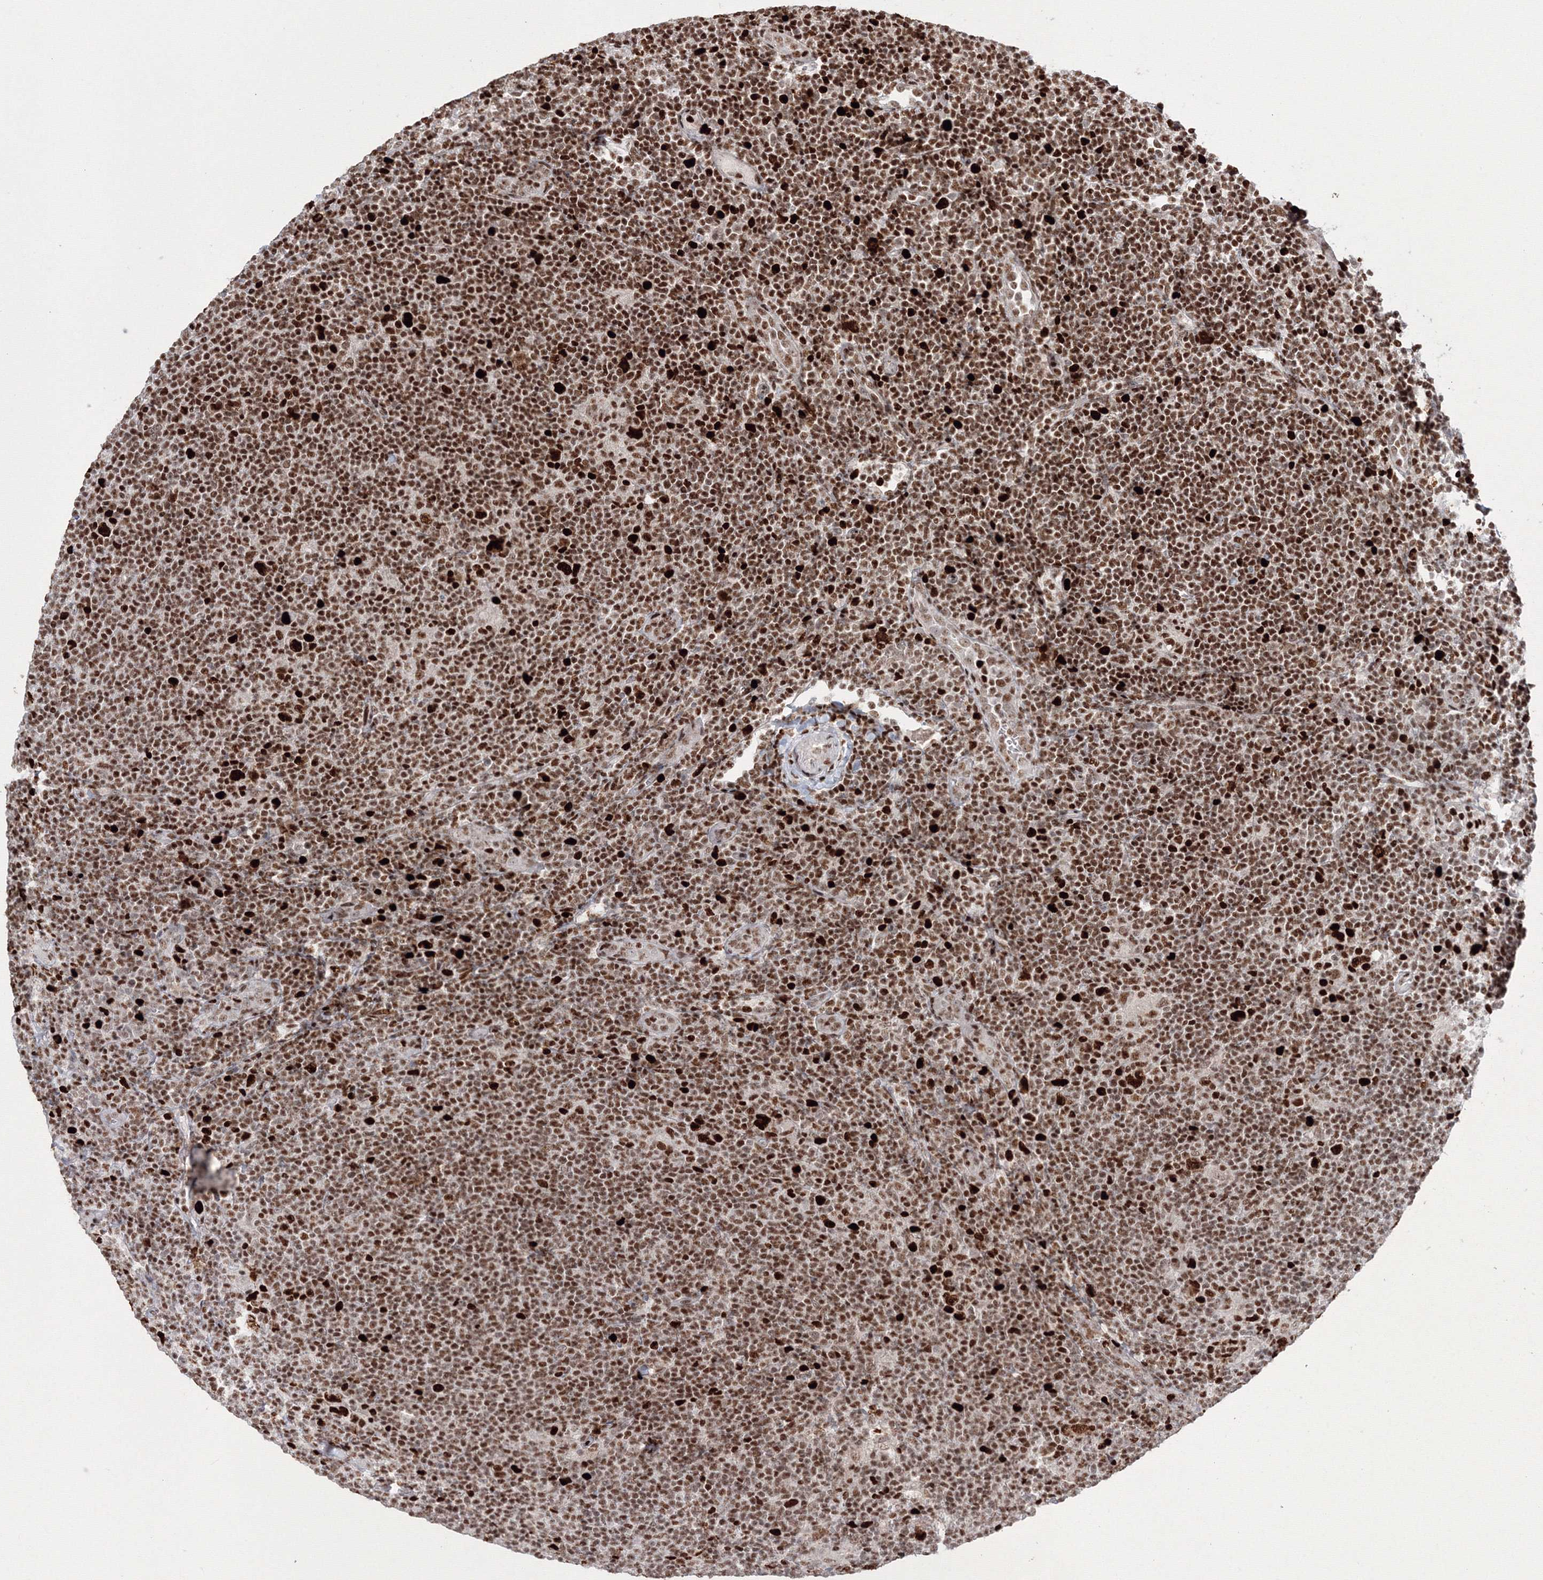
{"staining": {"intensity": "strong", "quantity": ">75%", "location": "nuclear"}, "tissue": "lymphoma", "cell_type": "Tumor cells", "image_type": "cancer", "snomed": [{"axis": "morphology", "description": "Hodgkin's disease, NOS"}, {"axis": "topography", "description": "Lymph node"}], "caption": "Strong nuclear protein positivity is appreciated in approximately >75% of tumor cells in Hodgkin's disease.", "gene": "LIG1", "patient": {"sex": "female", "age": 57}}